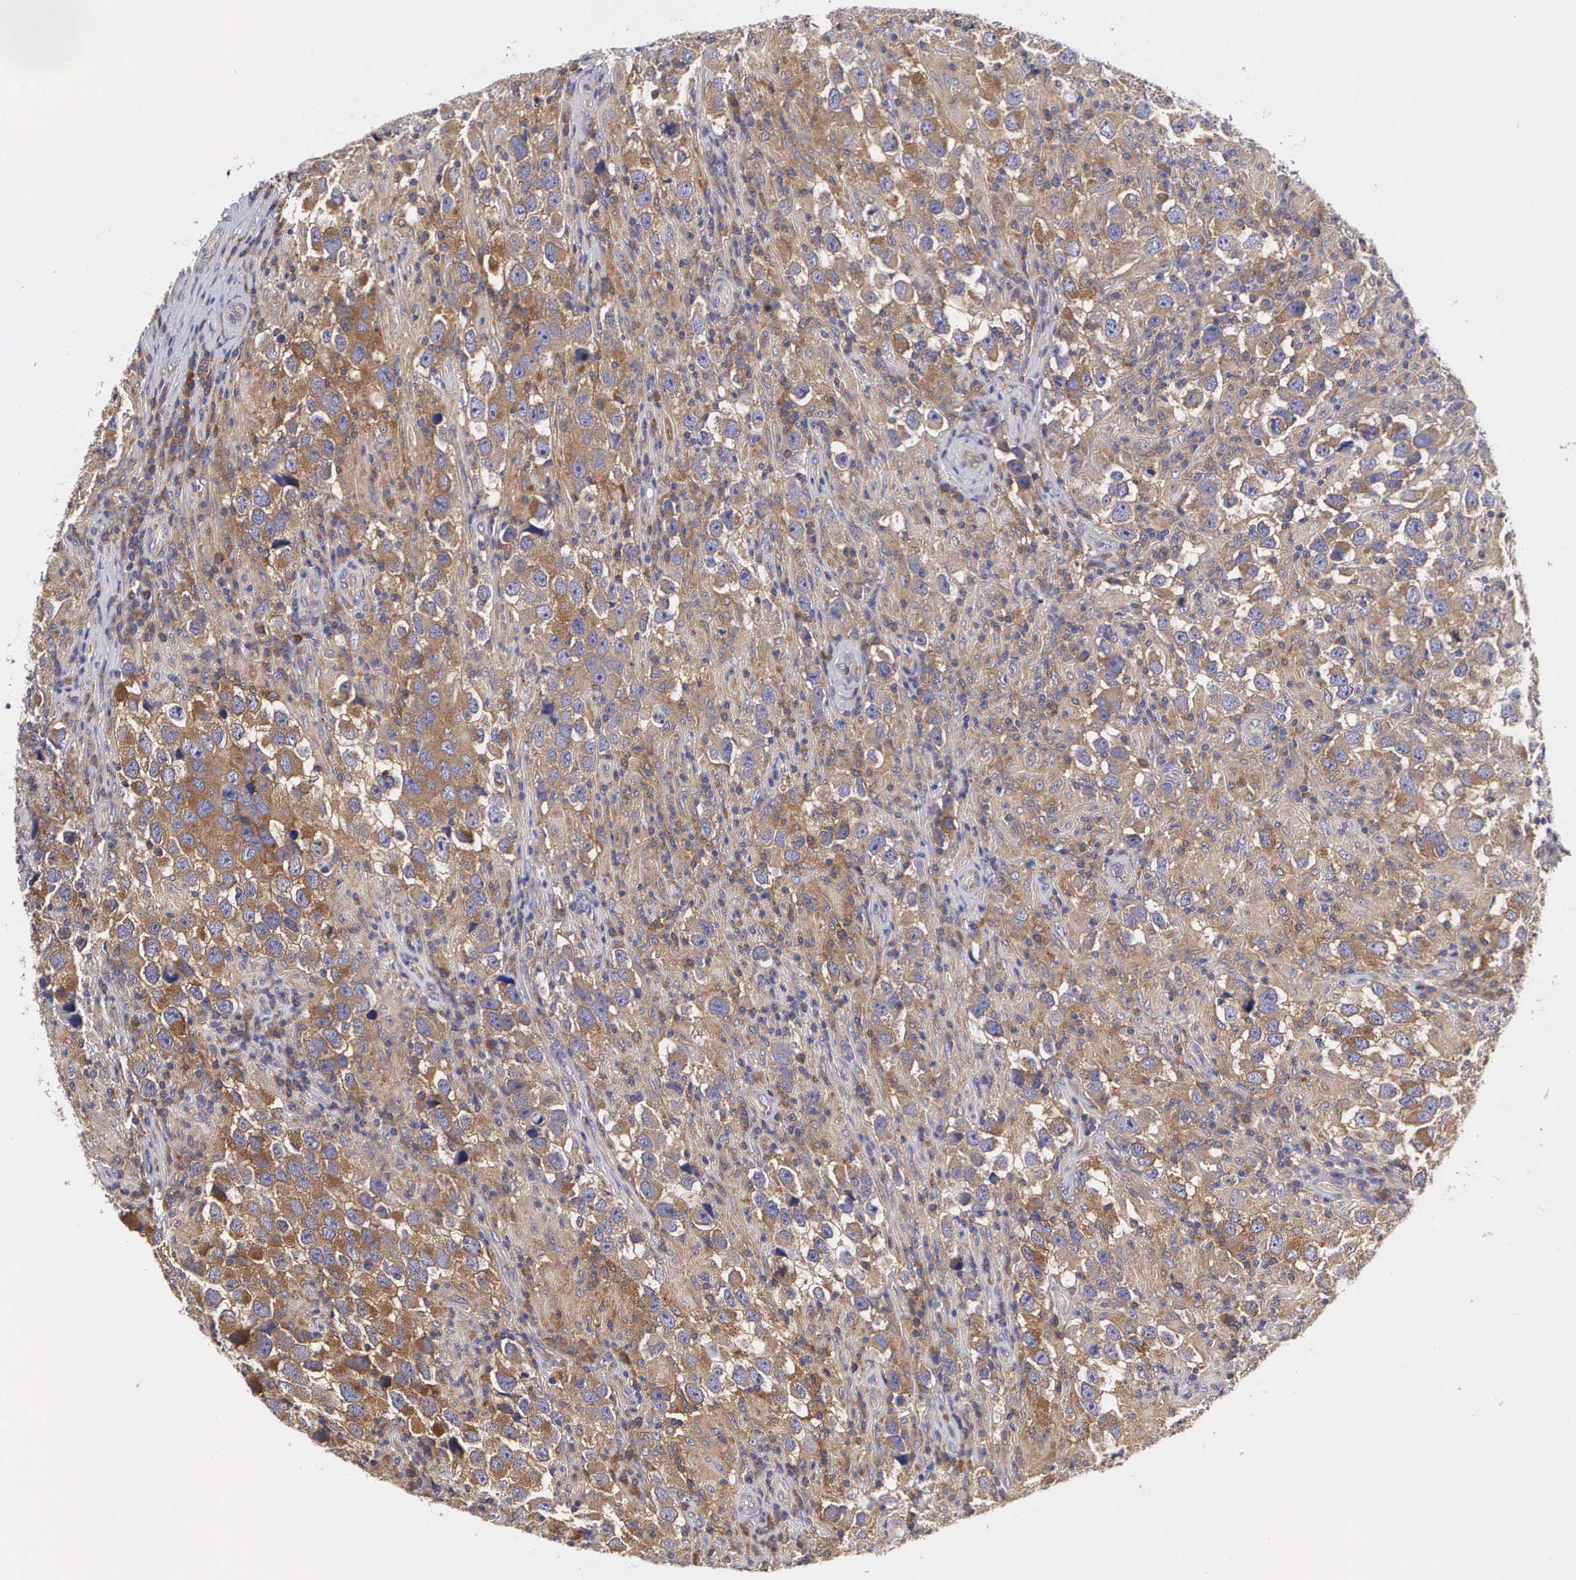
{"staining": {"intensity": "moderate", "quantity": ">75%", "location": "cytoplasmic/membranous"}, "tissue": "testis cancer", "cell_type": "Tumor cells", "image_type": "cancer", "snomed": [{"axis": "morphology", "description": "Carcinoma, Embryonal, NOS"}, {"axis": "topography", "description": "Testis"}], "caption": "A micrograph of embryonal carcinoma (testis) stained for a protein exhibits moderate cytoplasmic/membranous brown staining in tumor cells. (Brightfield microscopy of DAB IHC at high magnification).", "gene": "GRIPAP1", "patient": {"sex": "male", "age": 21}}